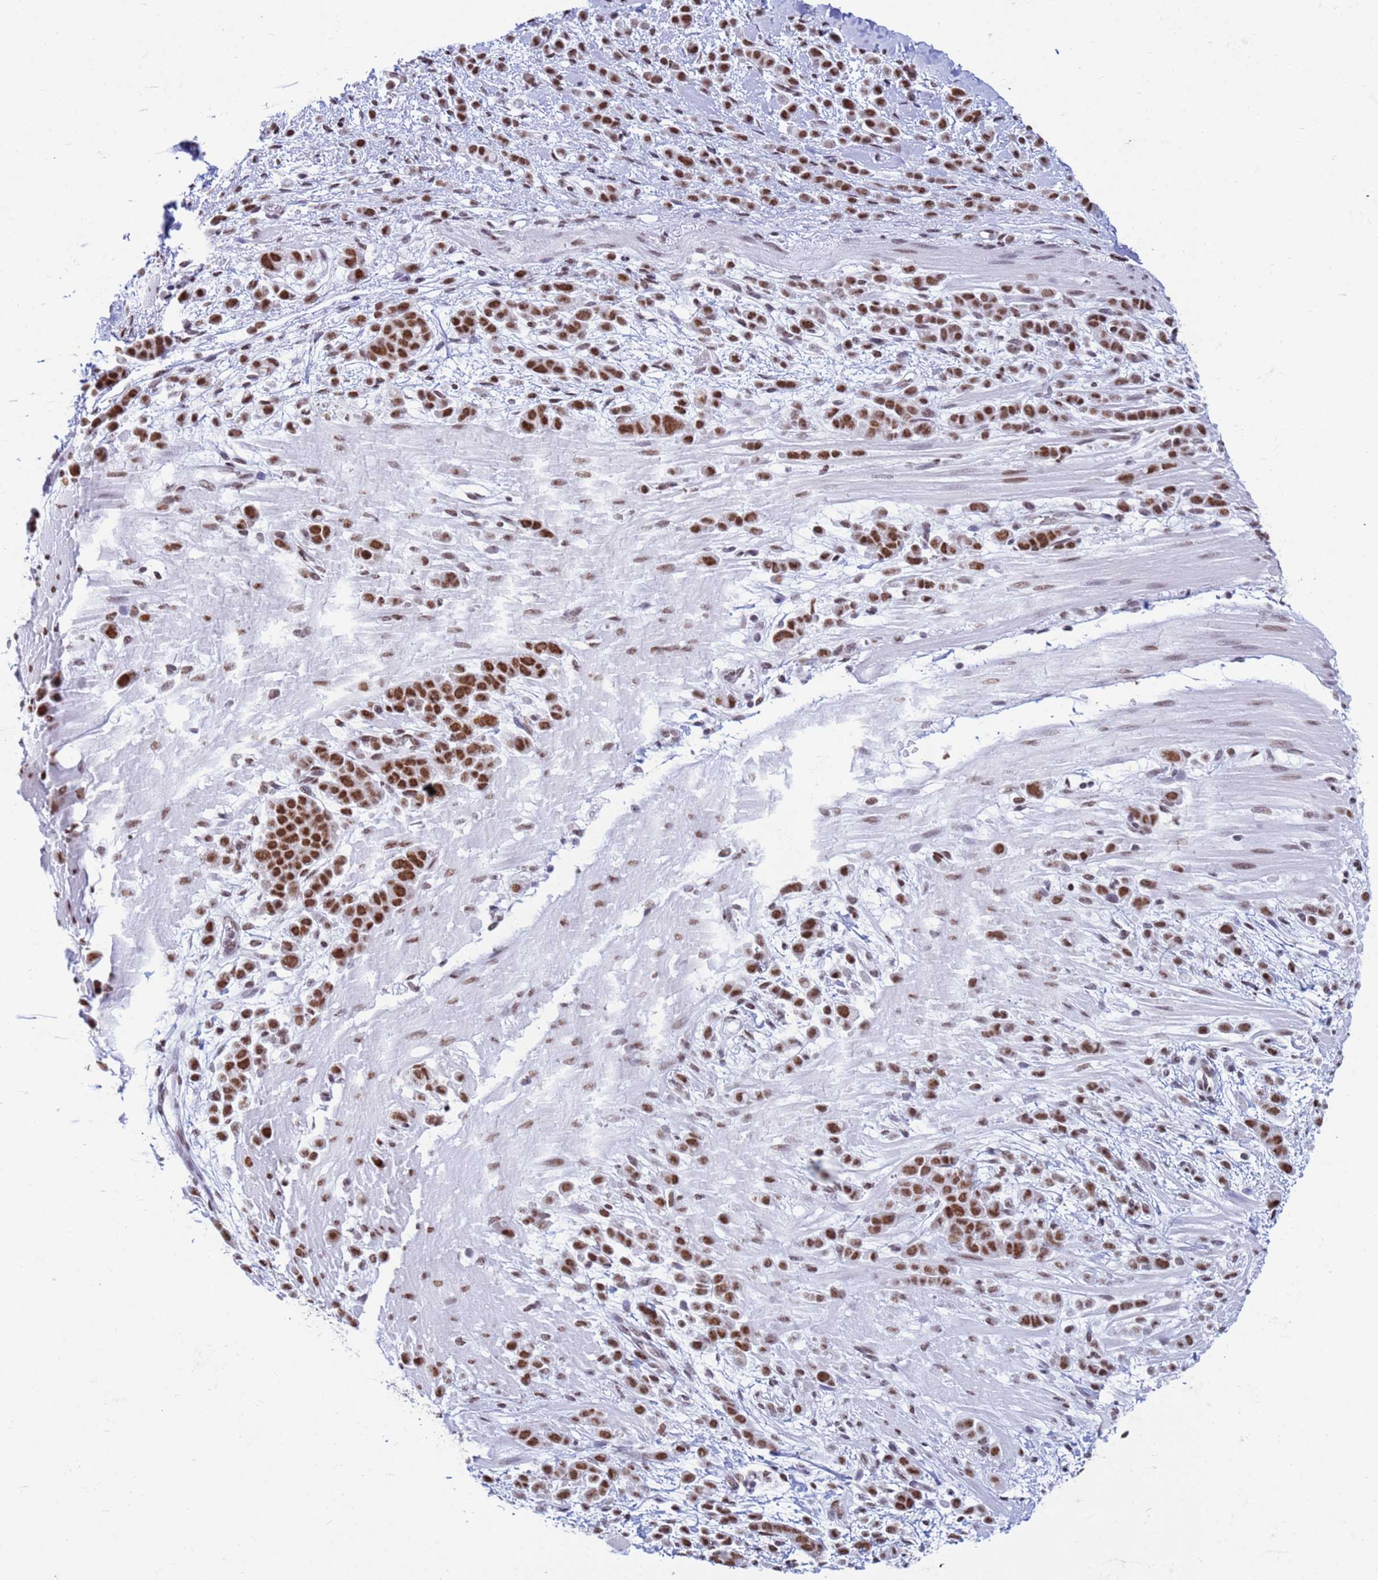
{"staining": {"intensity": "strong", "quantity": ">75%", "location": "nuclear"}, "tissue": "pancreatic cancer", "cell_type": "Tumor cells", "image_type": "cancer", "snomed": [{"axis": "morphology", "description": "Normal tissue, NOS"}, {"axis": "morphology", "description": "Adenocarcinoma, NOS"}, {"axis": "topography", "description": "Pancreas"}], "caption": "Pancreatic cancer was stained to show a protein in brown. There is high levels of strong nuclear expression in about >75% of tumor cells. Using DAB (3,3'-diaminobenzidine) (brown) and hematoxylin (blue) stains, captured at high magnification using brightfield microscopy.", "gene": "FAM170B", "patient": {"sex": "female", "age": 64}}